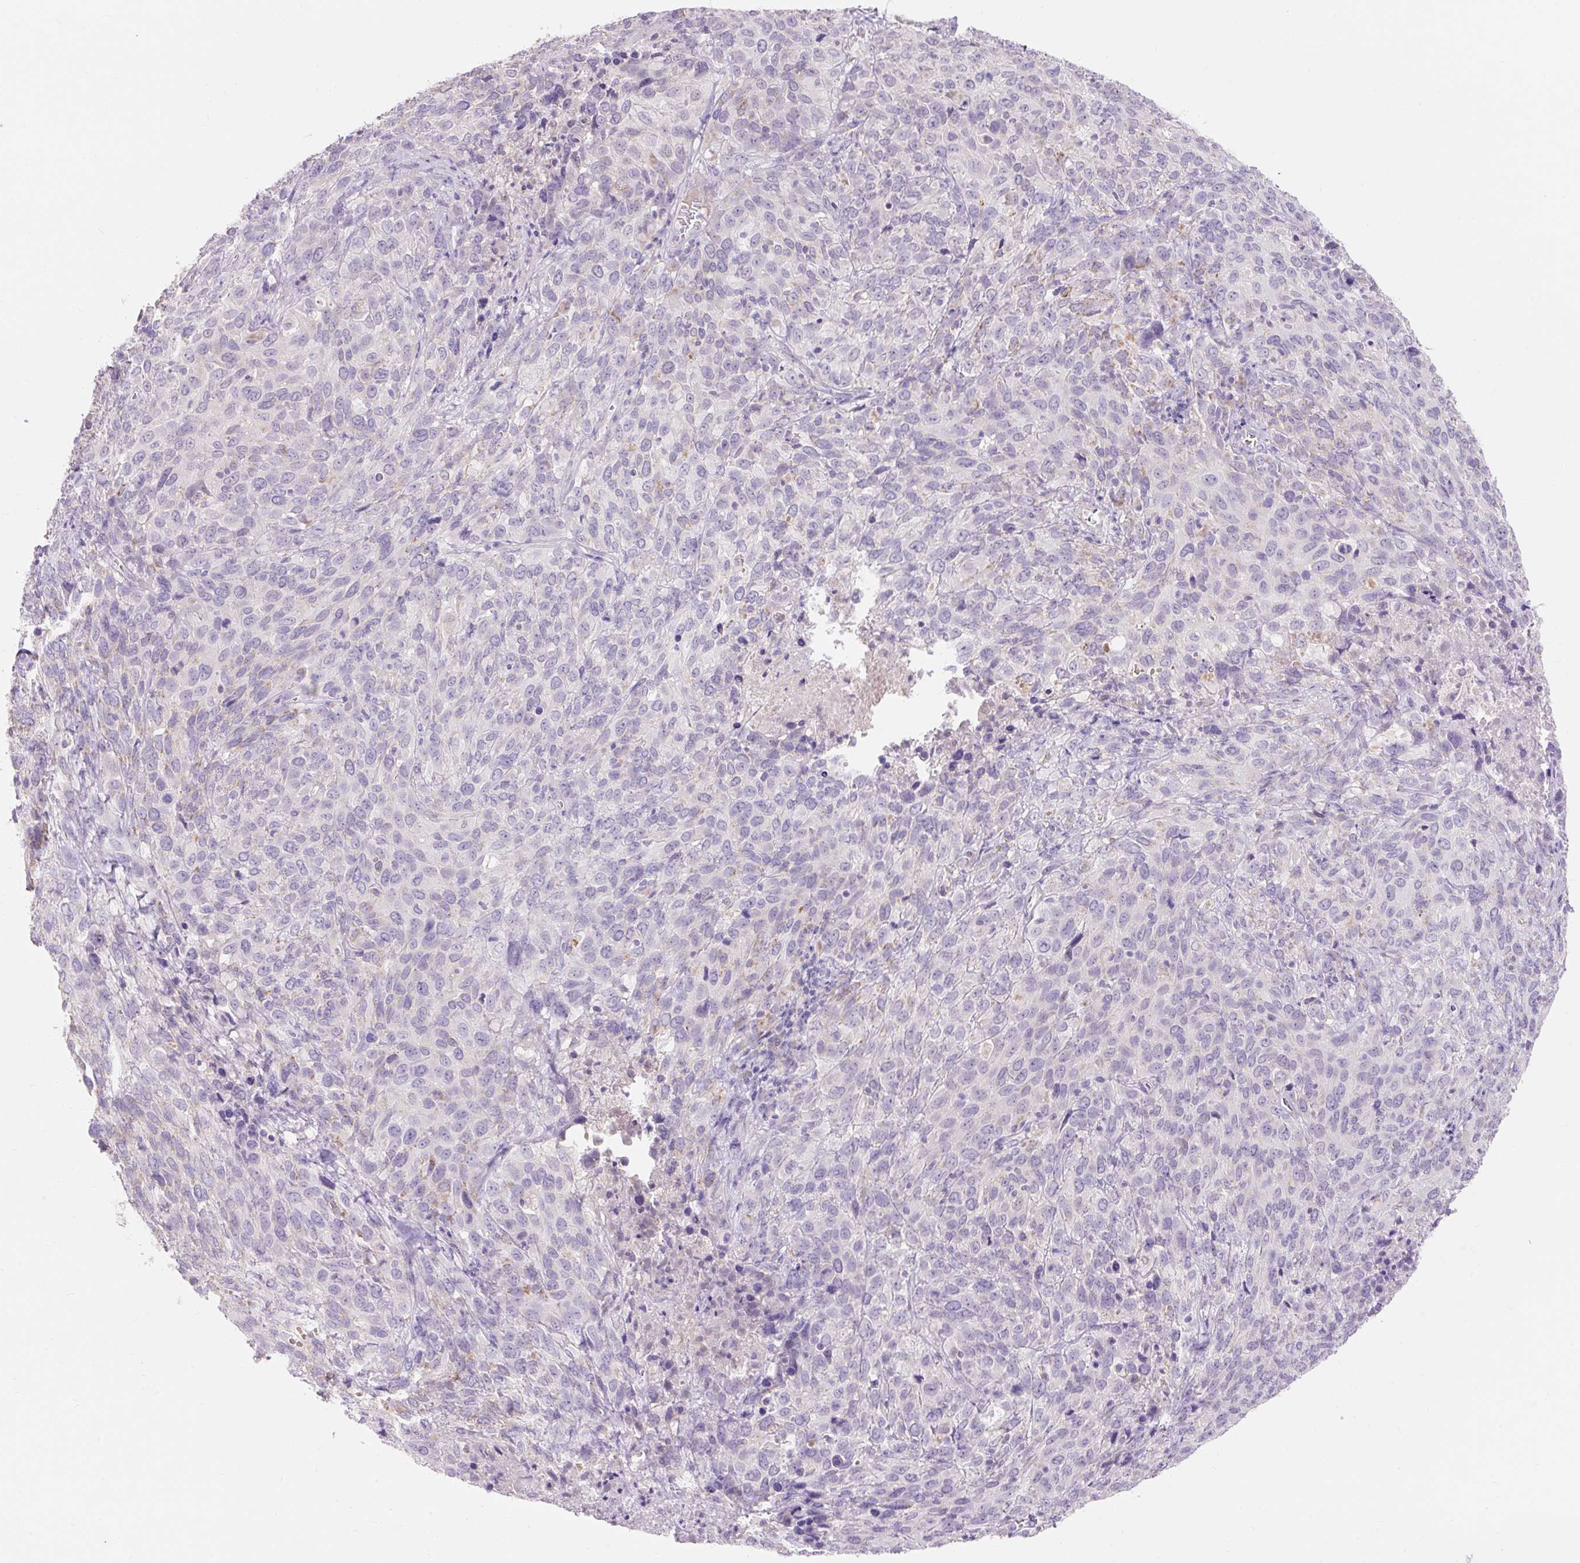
{"staining": {"intensity": "weak", "quantity": "<25%", "location": "cytoplasmic/membranous"}, "tissue": "cervical cancer", "cell_type": "Tumor cells", "image_type": "cancer", "snomed": [{"axis": "morphology", "description": "Squamous cell carcinoma, NOS"}, {"axis": "topography", "description": "Cervix"}], "caption": "Immunohistochemistry photomicrograph of human cervical cancer stained for a protein (brown), which shows no positivity in tumor cells. (DAB (3,3'-diaminobenzidine) immunohistochemistry (IHC) with hematoxylin counter stain).", "gene": "PMAIP1", "patient": {"sex": "female", "age": 51}}